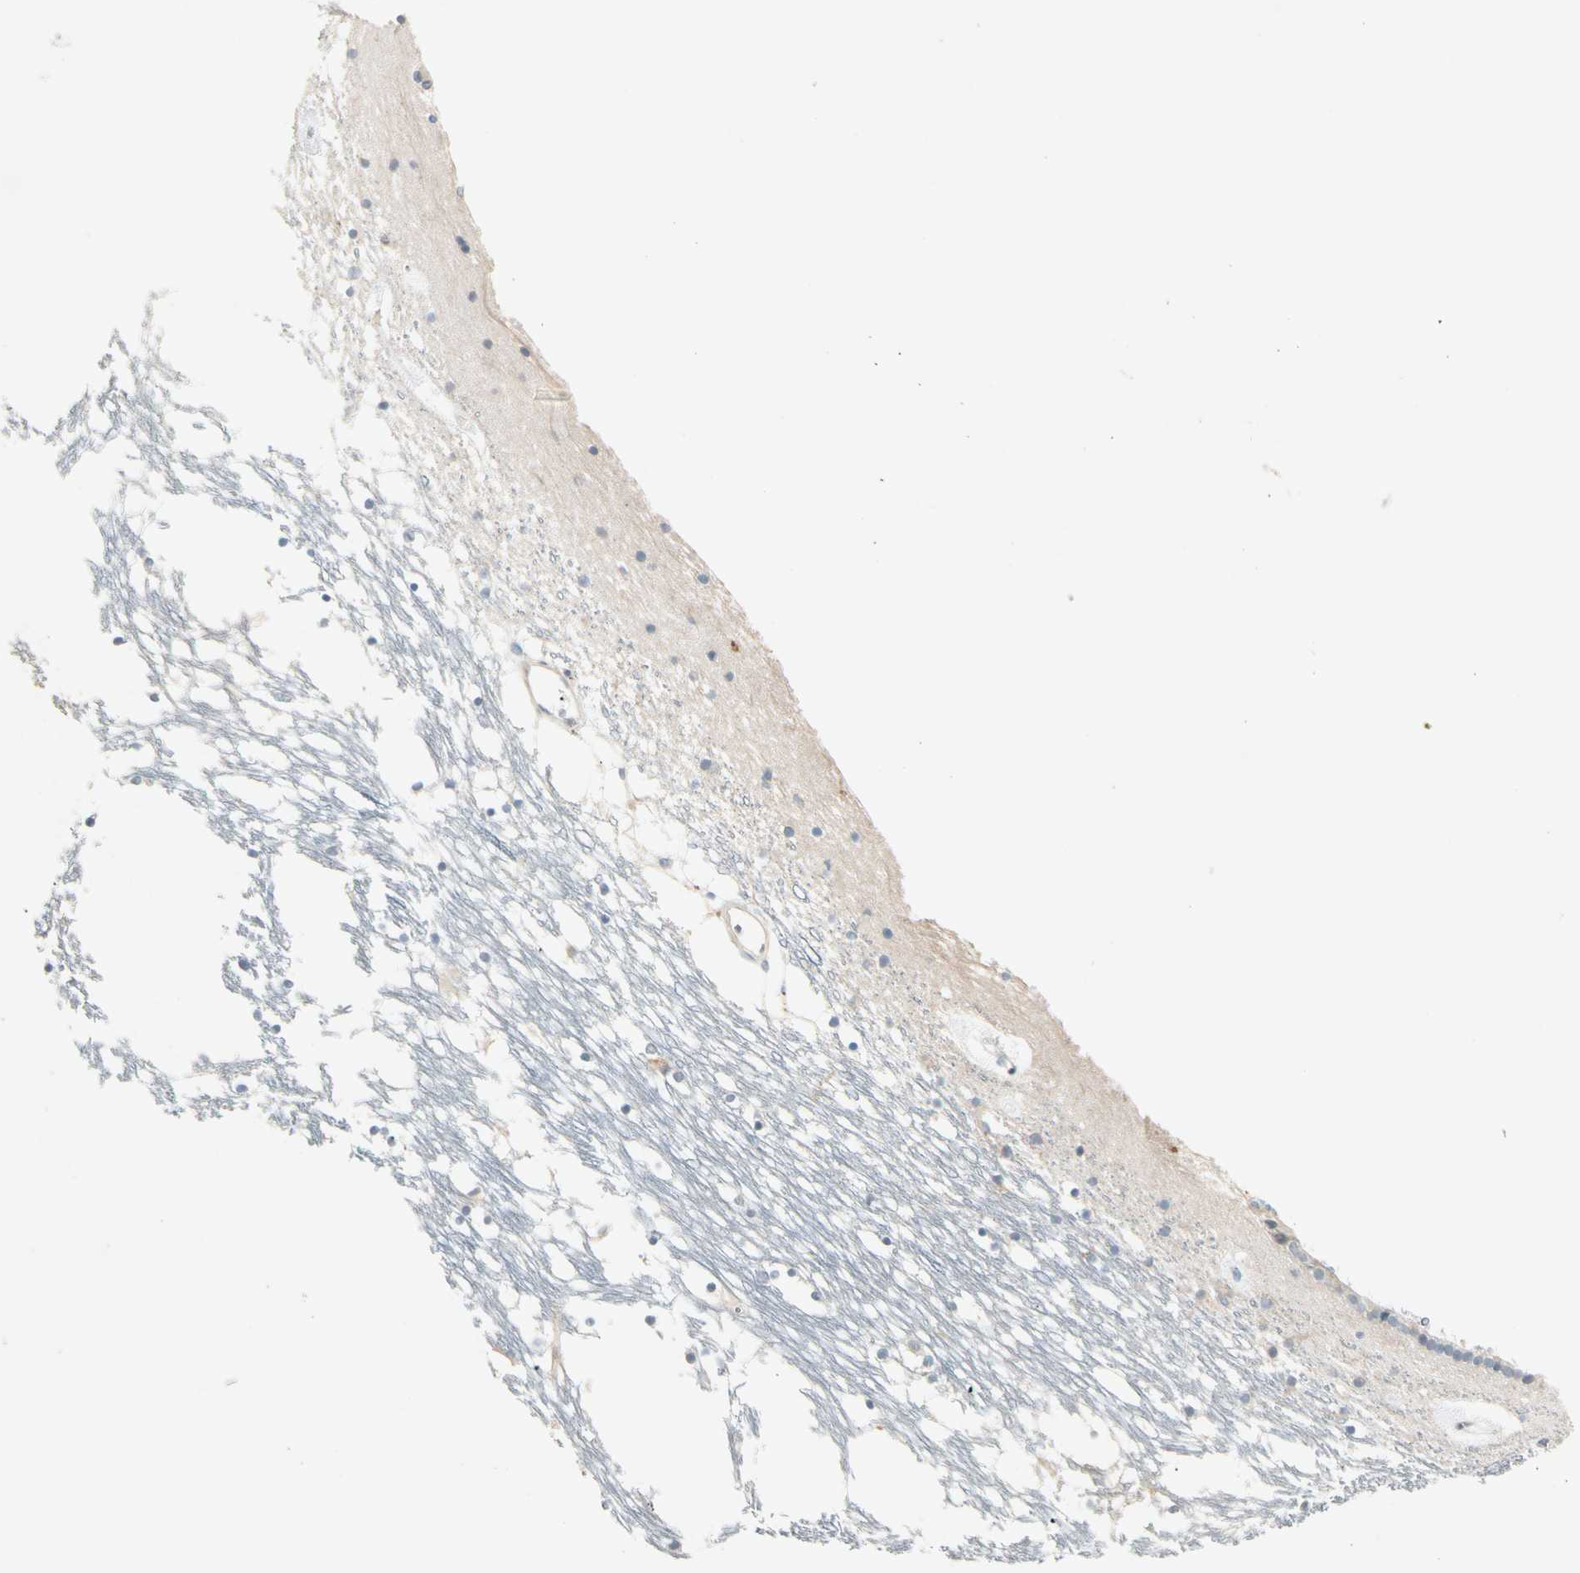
{"staining": {"intensity": "weak", "quantity": "<25%", "location": "cytoplasmic/membranous"}, "tissue": "caudate", "cell_type": "Glial cells", "image_type": "normal", "snomed": [{"axis": "morphology", "description": "Normal tissue, NOS"}, {"axis": "topography", "description": "Lateral ventricle wall"}], "caption": "The histopathology image exhibits no staining of glial cells in benign caudate. (DAB immunohistochemistry (IHC) visualized using brightfield microscopy, high magnification).", "gene": "IL1R1", "patient": {"sex": "male", "age": 45}}